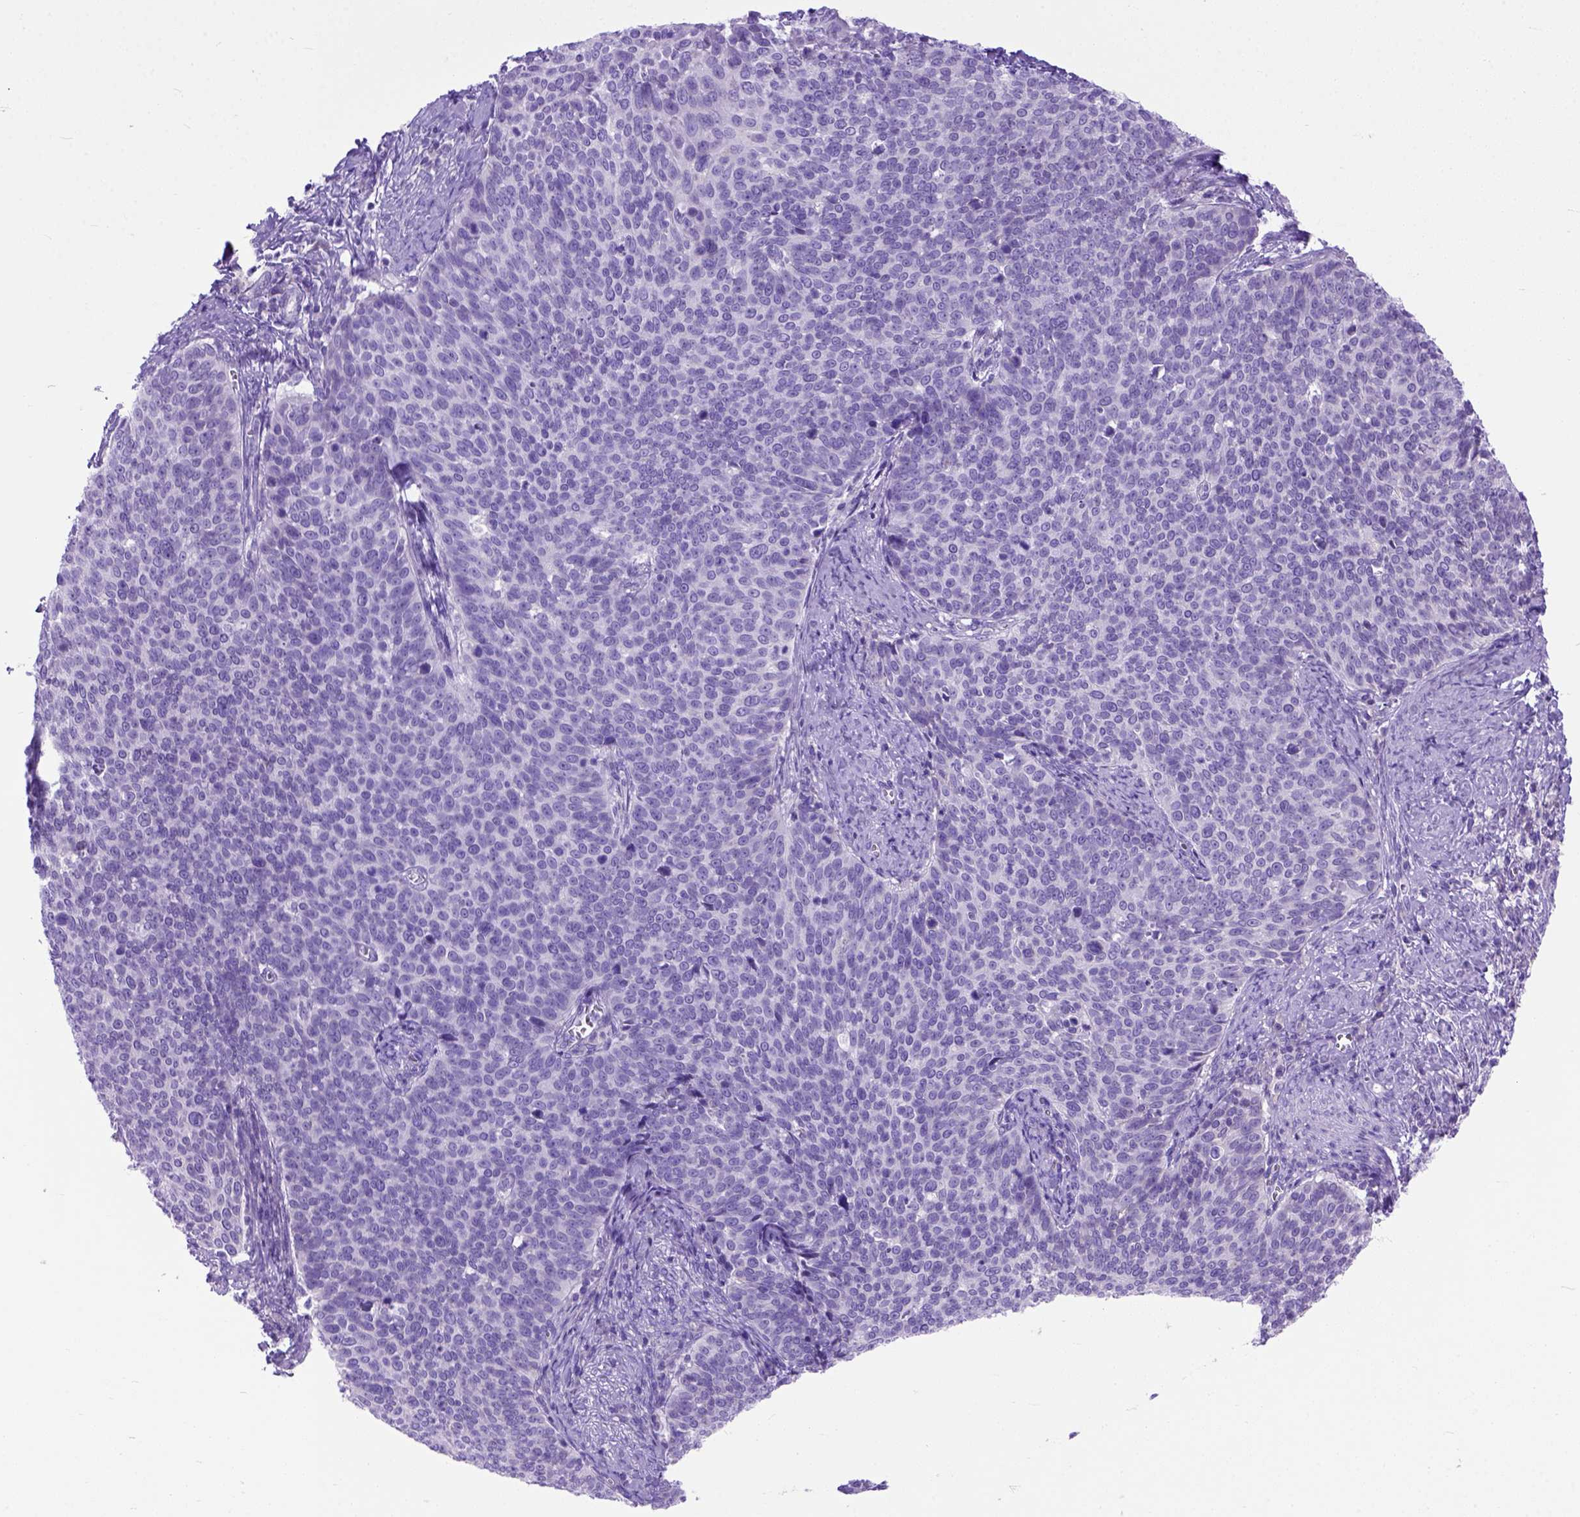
{"staining": {"intensity": "negative", "quantity": "none", "location": "none"}, "tissue": "cervical cancer", "cell_type": "Tumor cells", "image_type": "cancer", "snomed": [{"axis": "morphology", "description": "Normal tissue, NOS"}, {"axis": "morphology", "description": "Squamous cell carcinoma, NOS"}, {"axis": "topography", "description": "Cervix"}], "caption": "This is a photomicrograph of IHC staining of squamous cell carcinoma (cervical), which shows no positivity in tumor cells.", "gene": "ODAD3", "patient": {"sex": "female", "age": 39}}